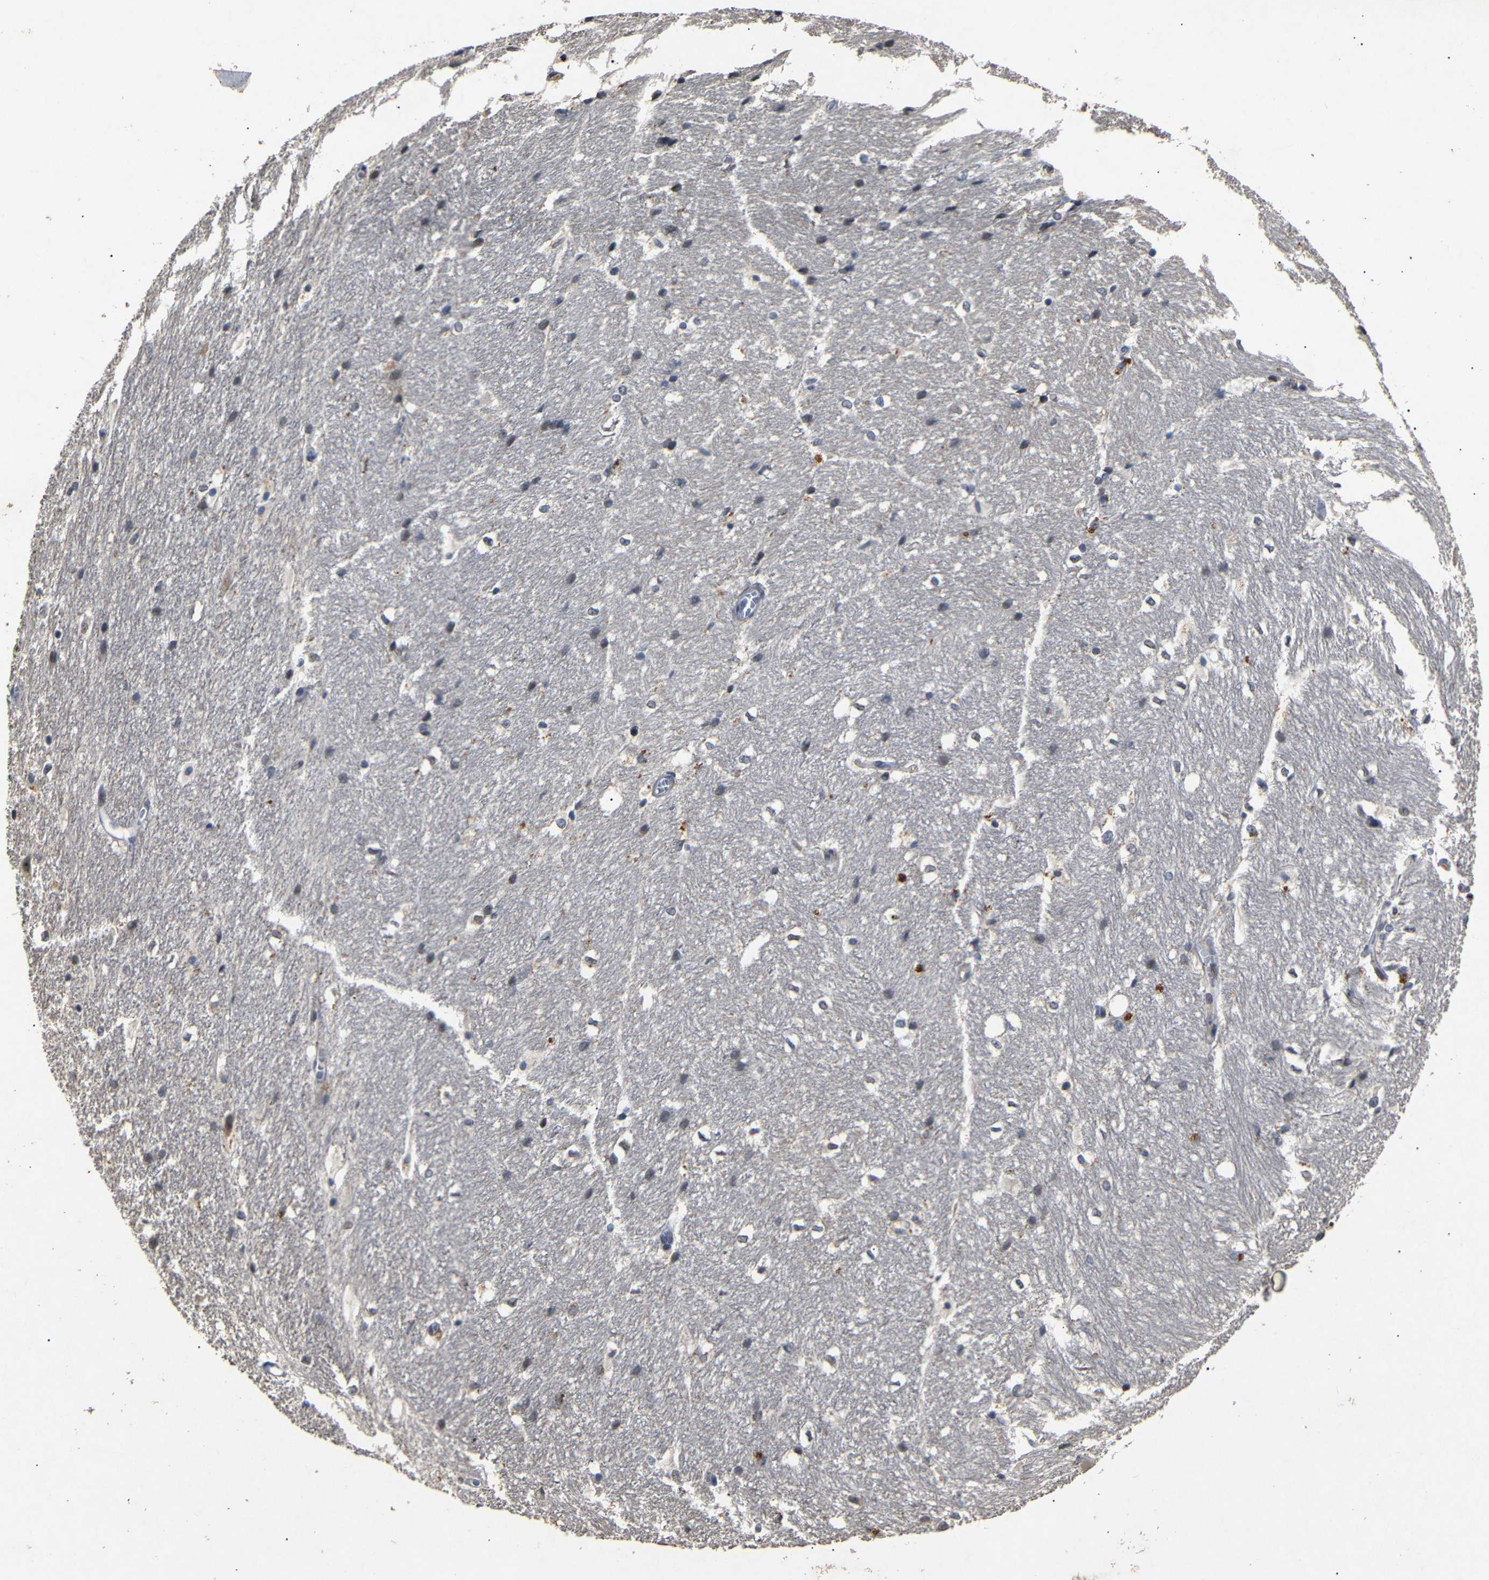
{"staining": {"intensity": "moderate", "quantity": "<25%", "location": "cytoplasmic/membranous"}, "tissue": "hippocampus", "cell_type": "Glial cells", "image_type": "normal", "snomed": [{"axis": "morphology", "description": "Normal tissue, NOS"}, {"axis": "topography", "description": "Hippocampus"}], "caption": "DAB immunohistochemical staining of benign hippocampus displays moderate cytoplasmic/membranous protein expression in about <25% of glial cells. The protein is stained brown, and the nuclei are stained in blue (DAB (3,3'-diaminobenzidine) IHC with brightfield microscopy, high magnification).", "gene": "PARN", "patient": {"sex": "female", "age": 19}}